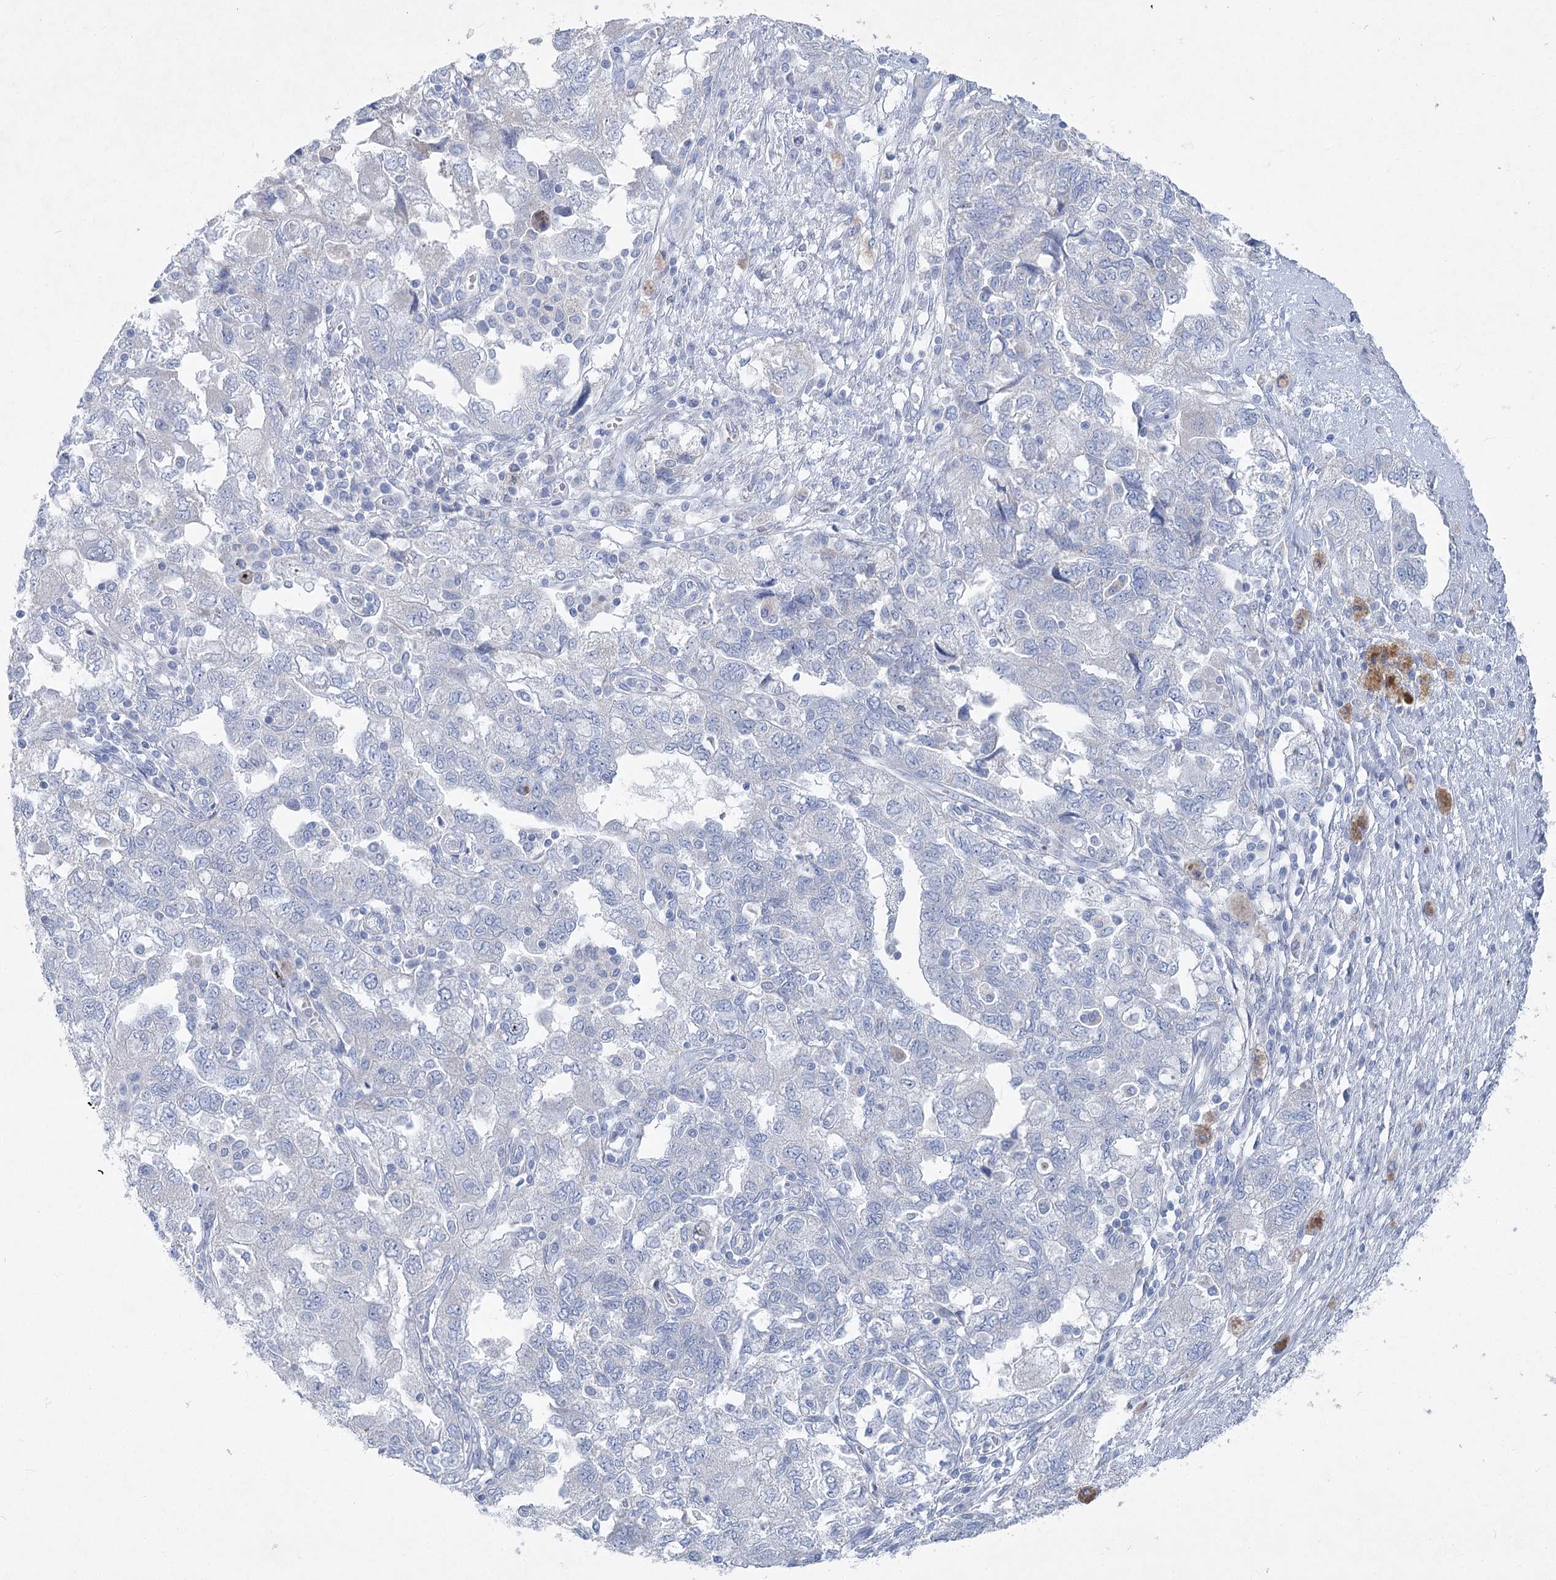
{"staining": {"intensity": "negative", "quantity": "none", "location": "none"}, "tissue": "ovarian cancer", "cell_type": "Tumor cells", "image_type": "cancer", "snomed": [{"axis": "morphology", "description": "Carcinoma, NOS"}, {"axis": "morphology", "description": "Cystadenocarcinoma, serous, NOS"}, {"axis": "topography", "description": "Ovary"}], "caption": "IHC image of human ovarian cancer stained for a protein (brown), which shows no positivity in tumor cells.", "gene": "WDR74", "patient": {"sex": "female", "age": 69}}